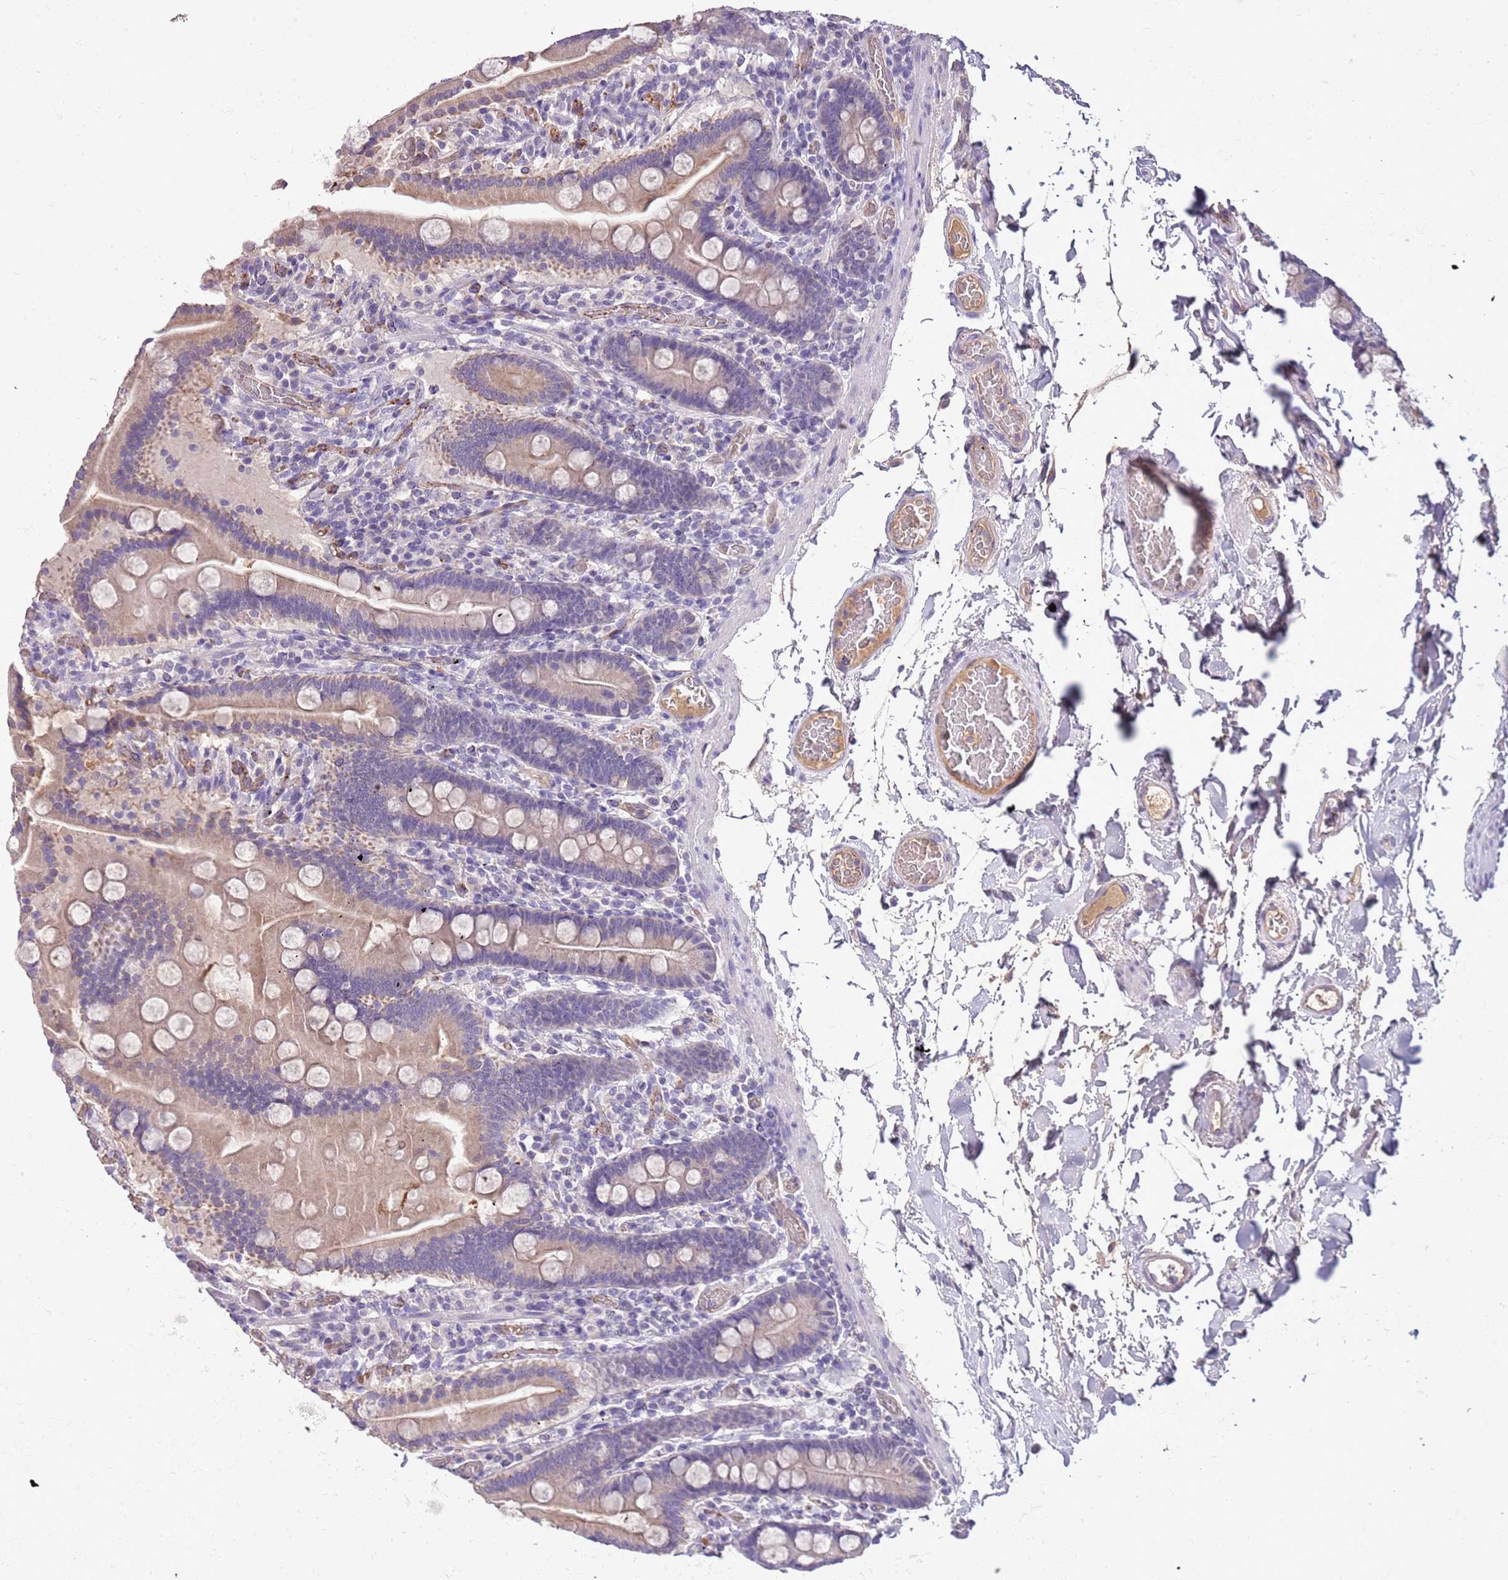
{"staining": {"intensity": "weak", "quantity": "25%-75%", "location": "cytoplasmic/membranous"}, "tissue": "duodenum", "cell_type": "Glandular cells", "image_type": "normal", "snomed": [{"axis": "morphology", "description": "Normal tissue, NOS"}, {"axis": "topography", "description": "Duodenum"}], "caption": "Immunohistochemical staining of normal duodenum reveals low levels of weak cytoplasmic/membranous expression in approximately 25%-75% of glandular cells. The protein is stained brown, and the nuclei are stained in blue (DAB (3,3'-diaminobenzidine) IHC with brightfield microscopy, high magnification).", "gene": "HES3", "patient": {"sex": "male", "age": 55}}